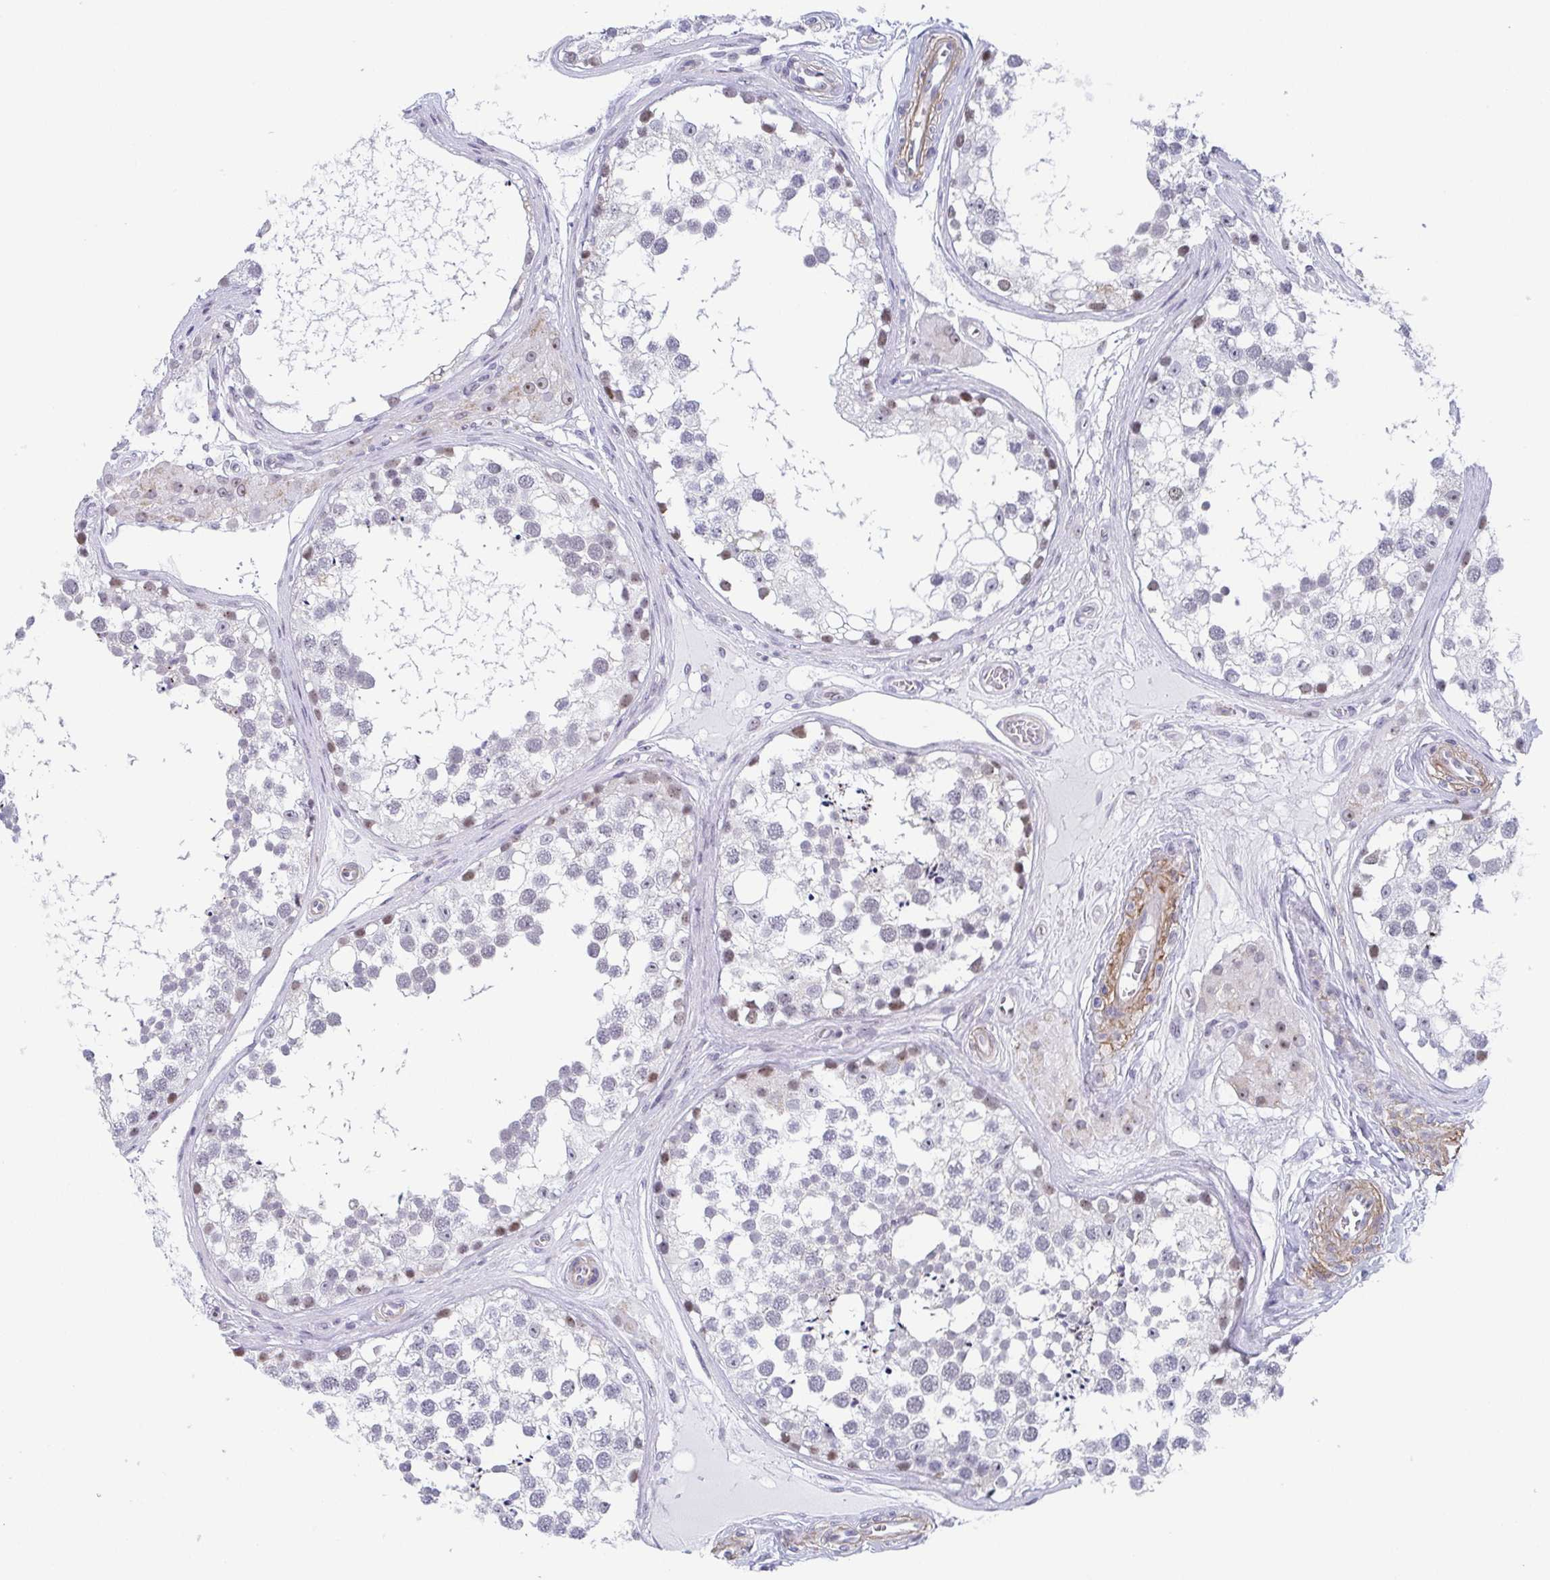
{"staining": {"intensity": "weak", "quantity": "<25%", "location": "nuclear"}, "tissue": "testis", "cell_type": "Cells in seminiferous ducts", "image_type": "normal", "snomed": [{"axis": "morphology", "description": "Normal tissue, NOS"}, {"axis": "morphology", "description": "Seminoma, NOS"}, {"axis": "topography", "description": "Testis"}], "caption": "Immunohistochemistry (IHC) of unremarkable human testis reveals no staining in cells in seminiferous ducts.", "gene": "EXOSC7", "patient": {"sex": "male", "age": 65}}